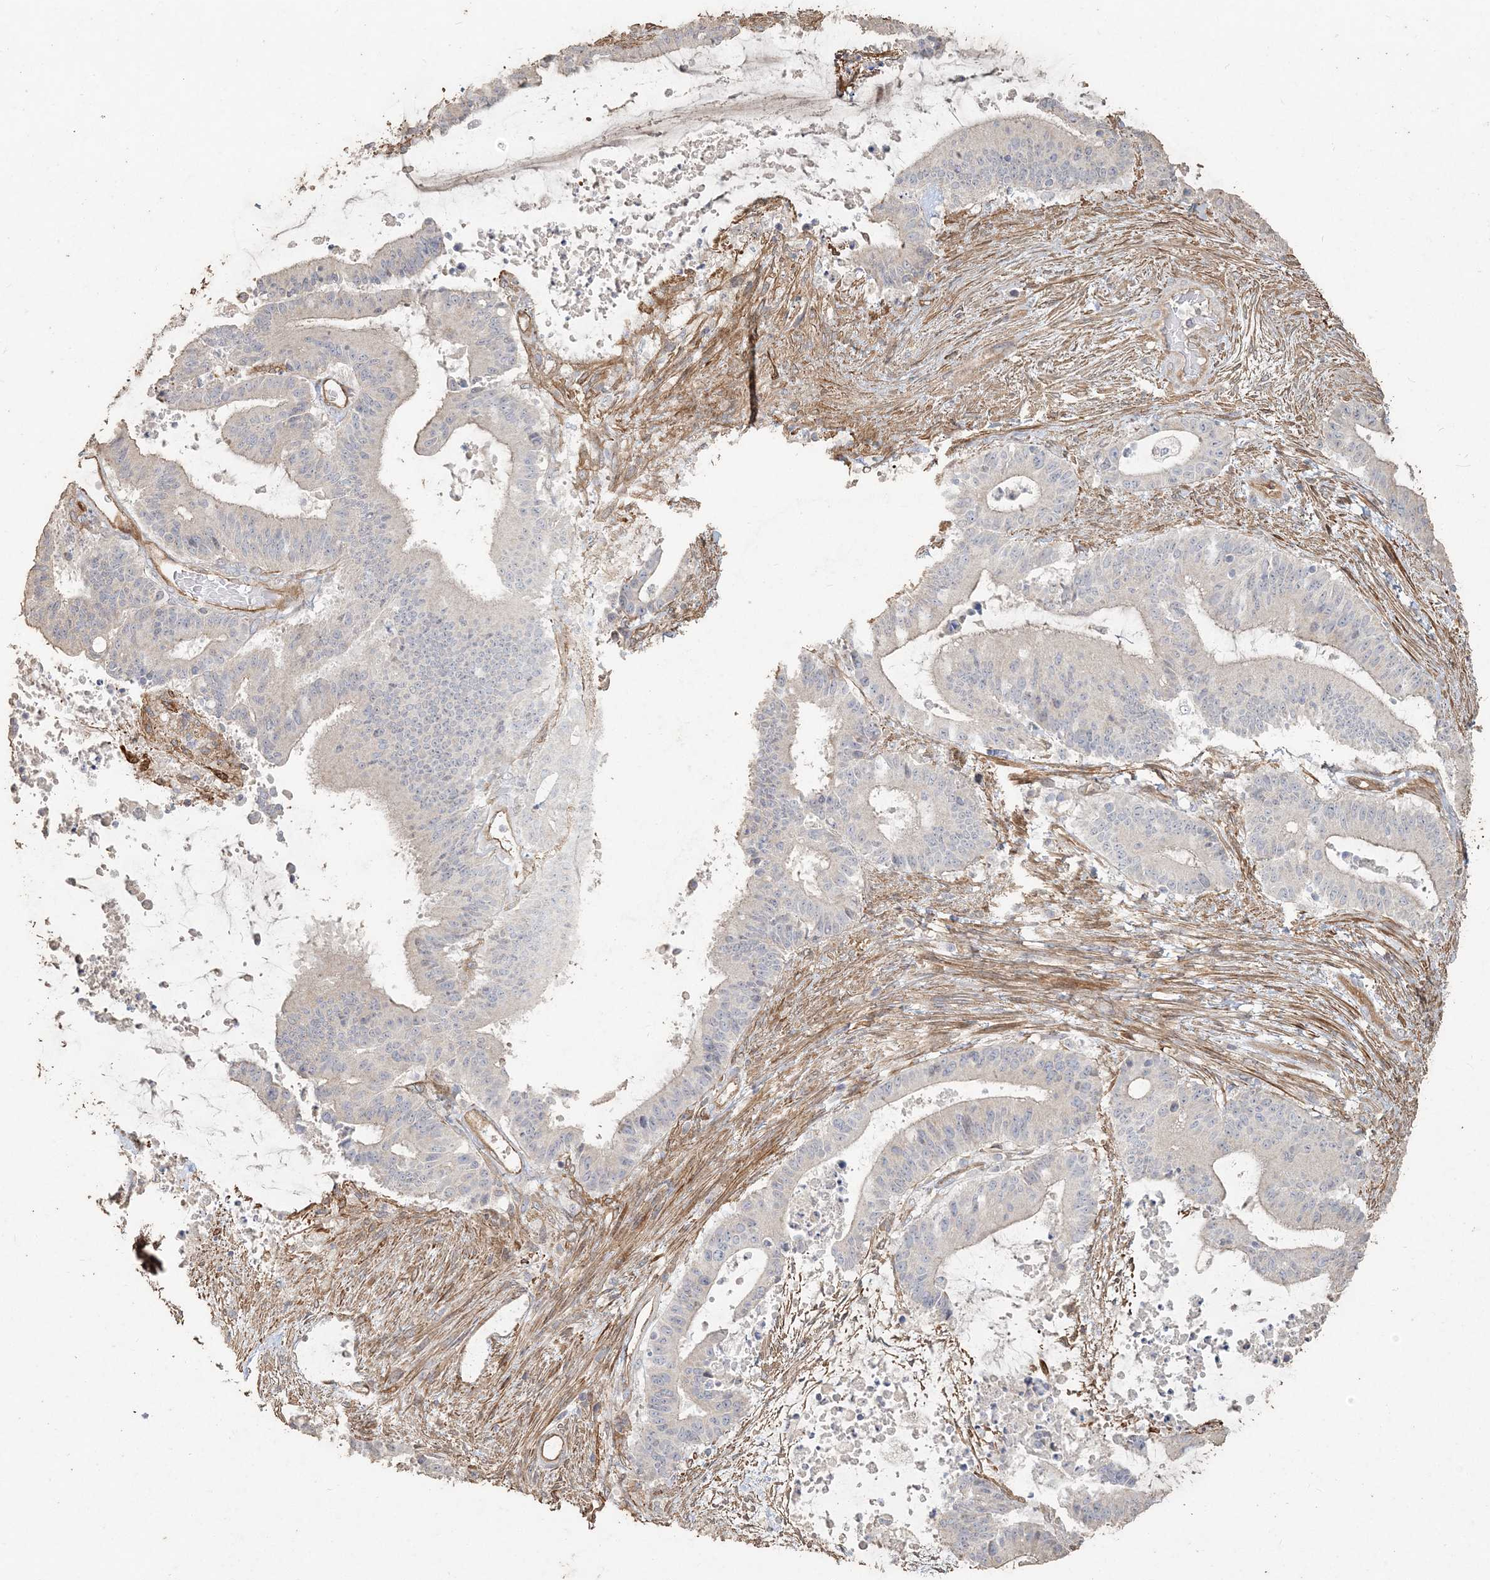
{"staining": {"intensity": "negative", "quantity": "none", "location": "none"}, "tissue": "liver cancer", "cell_type": "Tumor cells", "image_type": "cancer", "snomed": [{"axis": "morphology", "description": "Normal tissue, NOS"}, {"axis": "morphology", "description": "Cholangiocarcinoma"}, {"axis": "topography", "description": "Liver"}, {"axis": "topography", "description": "Peripheral nerve tissue"}], "caption": "This histopathology image is of liver cholangiocarcinoma stained with immunohistochemistry (IHC) to label a protein in brown with the nuclei are counter-stained blue. There is no staining in tumor cells.", "gene": "RNF145", "patient": {"sex": "female", "age": 73}}